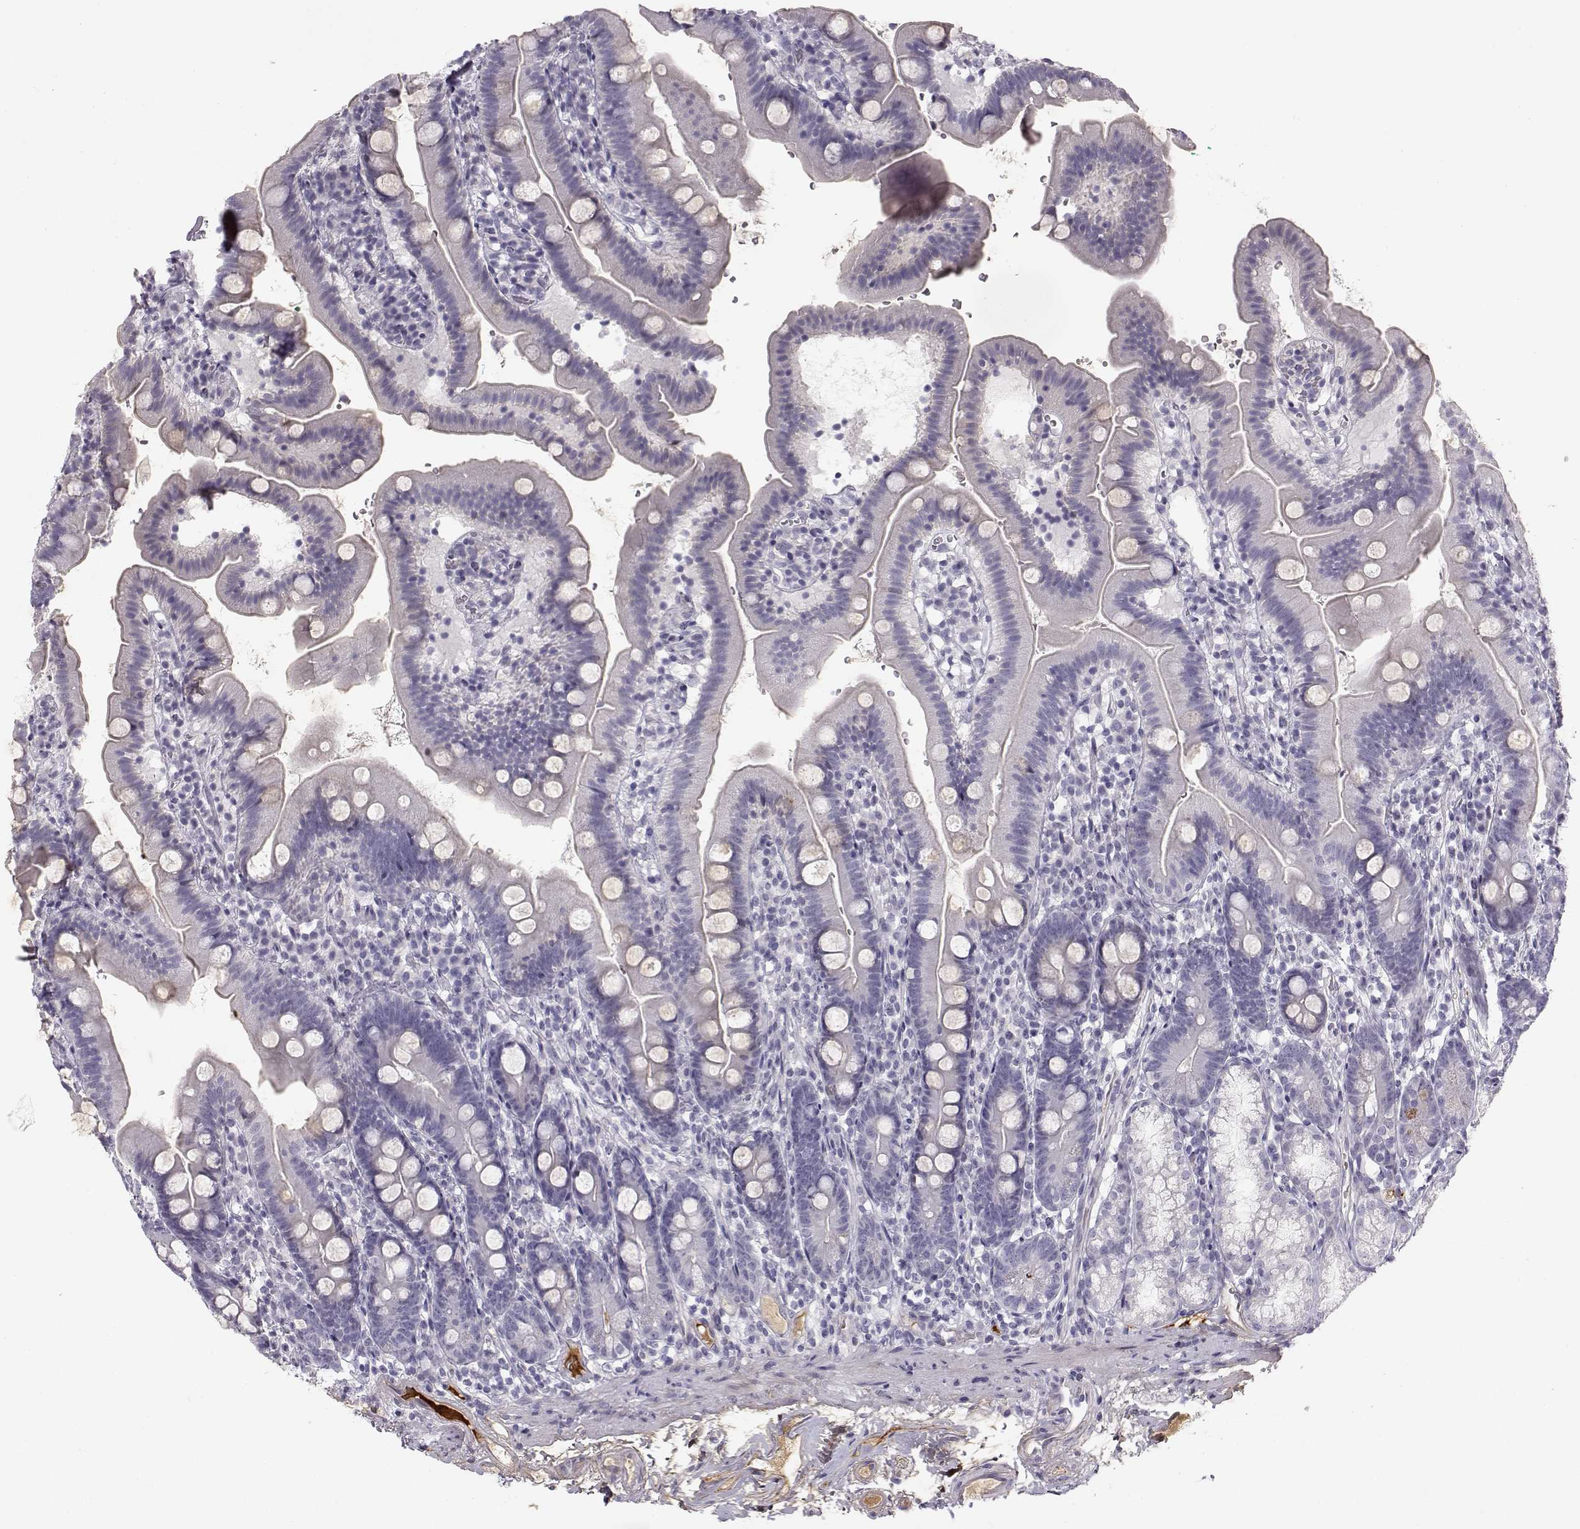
{"staining": {"intensity": "negative", "quantity": "none", "location": "none"}, "tissue": "duodenum", "cell_type": "Glandular cells", "image_type": "normal", "snomed": [{"axis": "morphology", "description": "Normal tissue, NOS"}, {"axis": "topography", "description": "Duodenum"}], "caption": "High magnification brightfield microscopy of normal duodenum stained with DAB (3,3'-diaminobenzidine) (brown) and counterstained with hematoxylin (blue): glandular cells show no significant positivity.", "gene": "PABPC1L2A", "patient": {"sex": "female", "age": 67}}